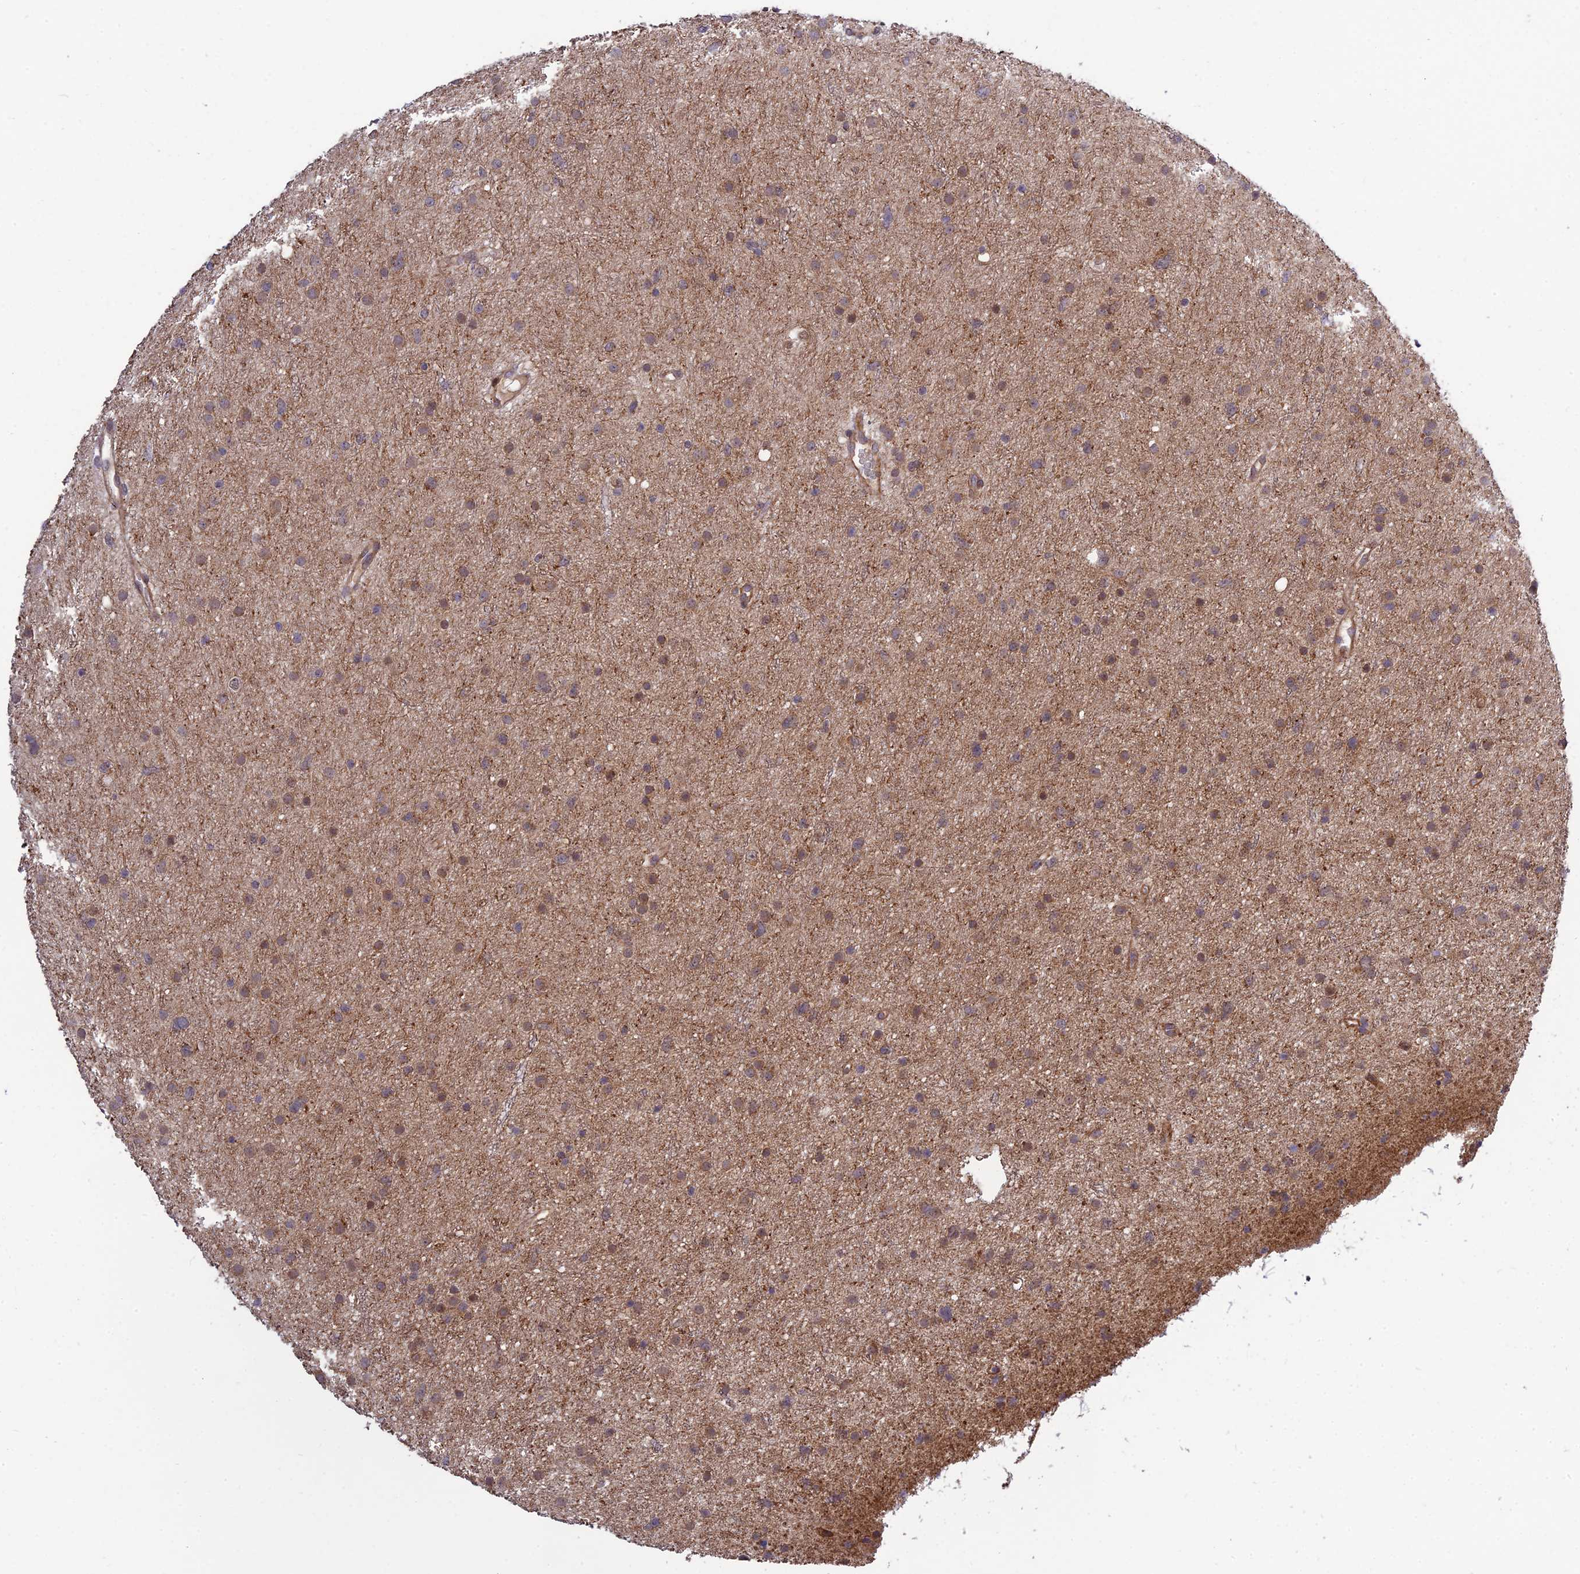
{"staining": {"intensity": "weak", "quantity": ">75%", "location": "cytoplasmic/membranous"}, "tissue": "glioma", "cell_type": "Tumor cells", "image_type": "cancer", "snomed": [{"axis": "morphology", "description": "Glioma, malignant, Low grade"}, {"axis": "topography", "description": "Cerebral cortex"}], "caption": "Human malignant low-grade glioma stained with a protein marker demonstrates weak staining in tumor cells.", "gene": "PLEKHG2", "patient": {"sex": "female", "age": 39}}